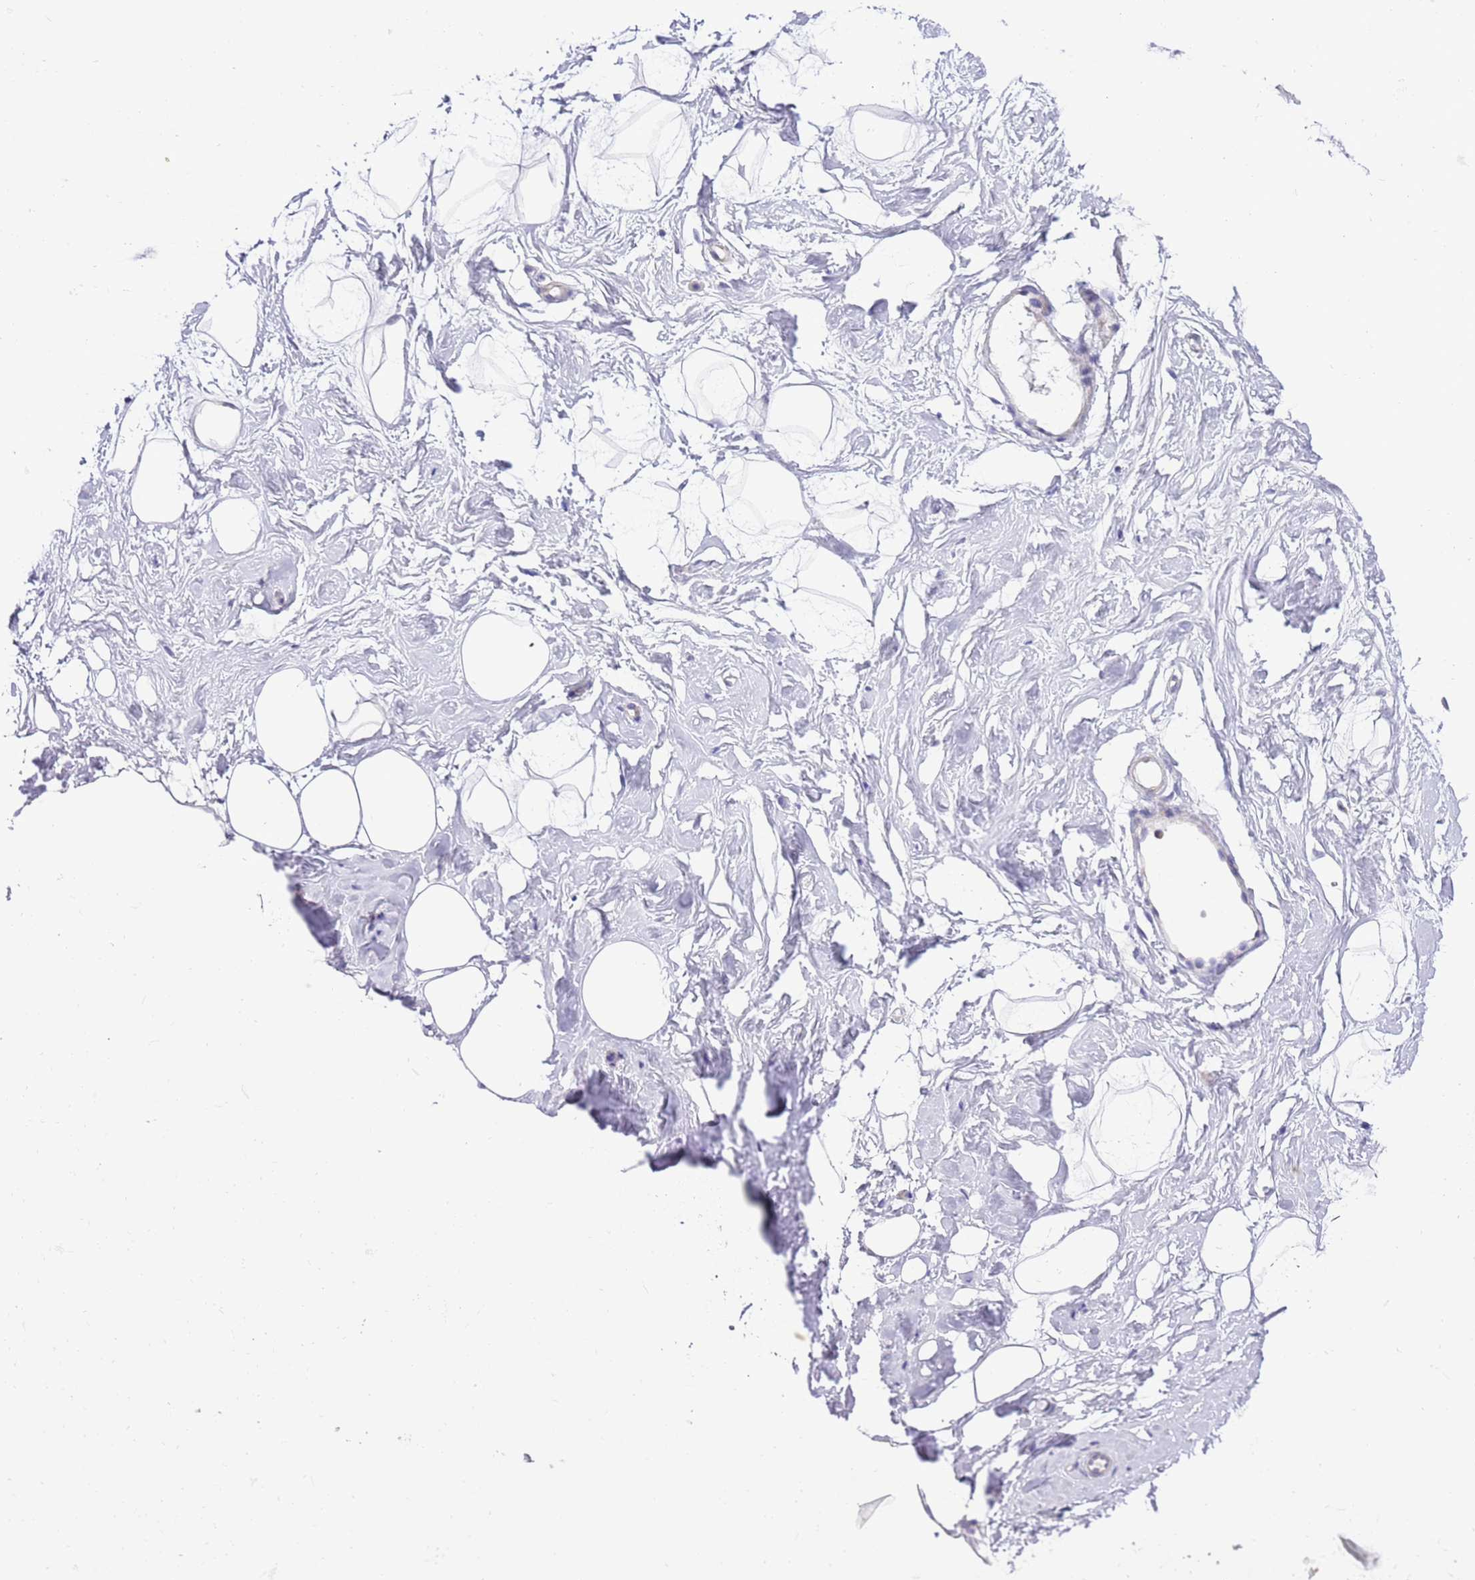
{"staining": {"intensity": "negative", "quantity": "none", "location": "none"}, "tissue": "breast", "cell_type": "Adipocytes", "image_type": "normal", "snomed": [{"axis": "morphology", "description": "Normal tissue, NOS"}, {"axis": "morphology", "description": "Adenoma, NOS"}, {"axis": "topography", "description": "Breast"}], "caption": "This is an immunohistochemistry histopathology image of benign human breast. There is no staining in adipocytes.", "gene": "STIP1", "patient": {"sex": "female", "age": 23}}